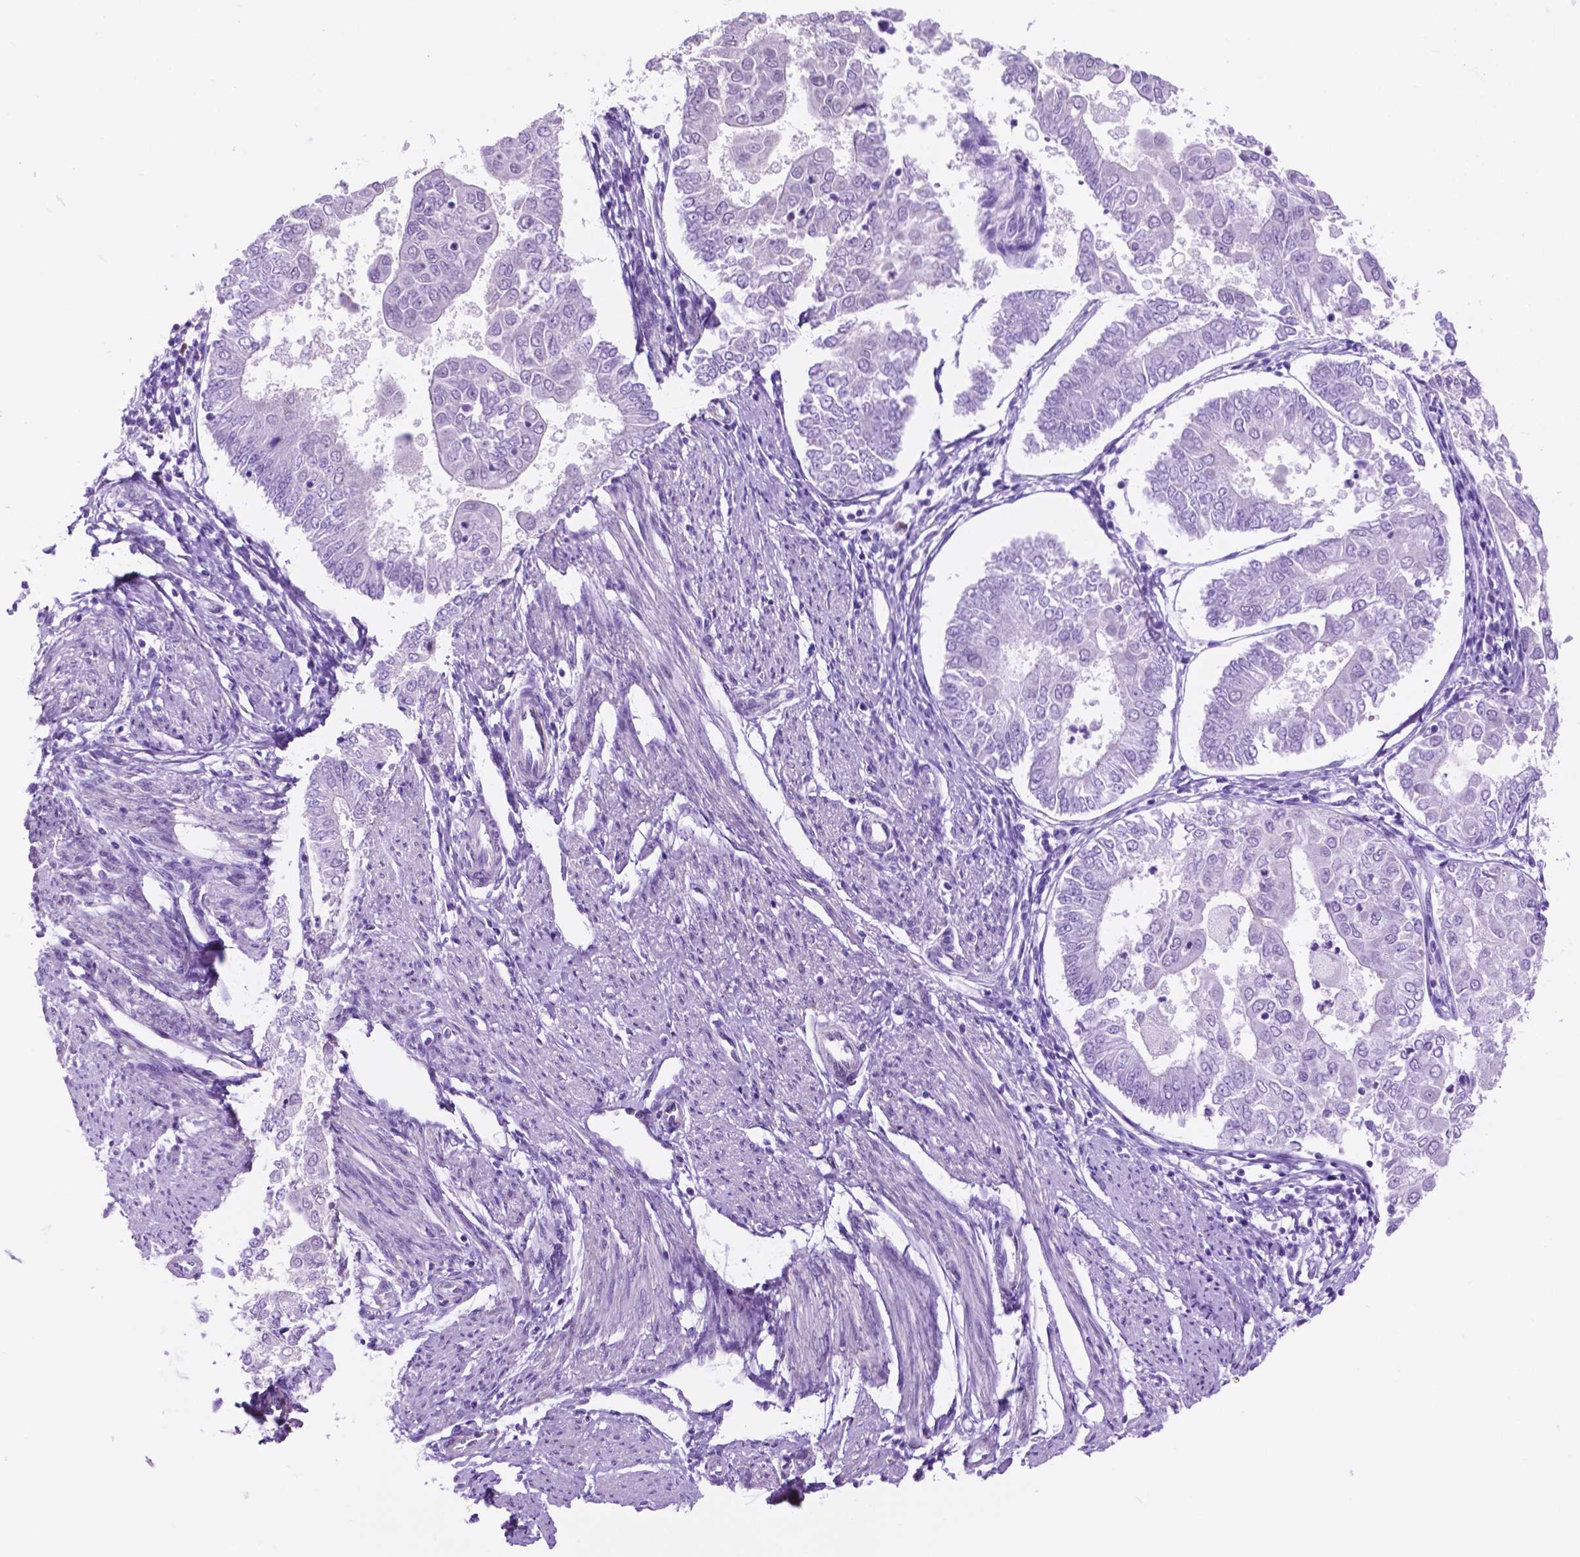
{"staining": {"intensity": "negative", "quantity": "none", "location": "none"}, "tissue": "endometrial cancer", "cell_type": "Tumor cells", "image_type": "cancer", "snomed": [{"axis": "morphology", "description": "Adenocarcinoma, NOS"}, {"axis": "topography", "description": "Endometrium"}], "caption": "An IHC micrograph of endometrial adenocarcinoma is shown. There is no staining in tumor cells of endometrial adenocarcinoma.", "gene": "ACY3", "patient": {"sex": "female", "age": 68}}